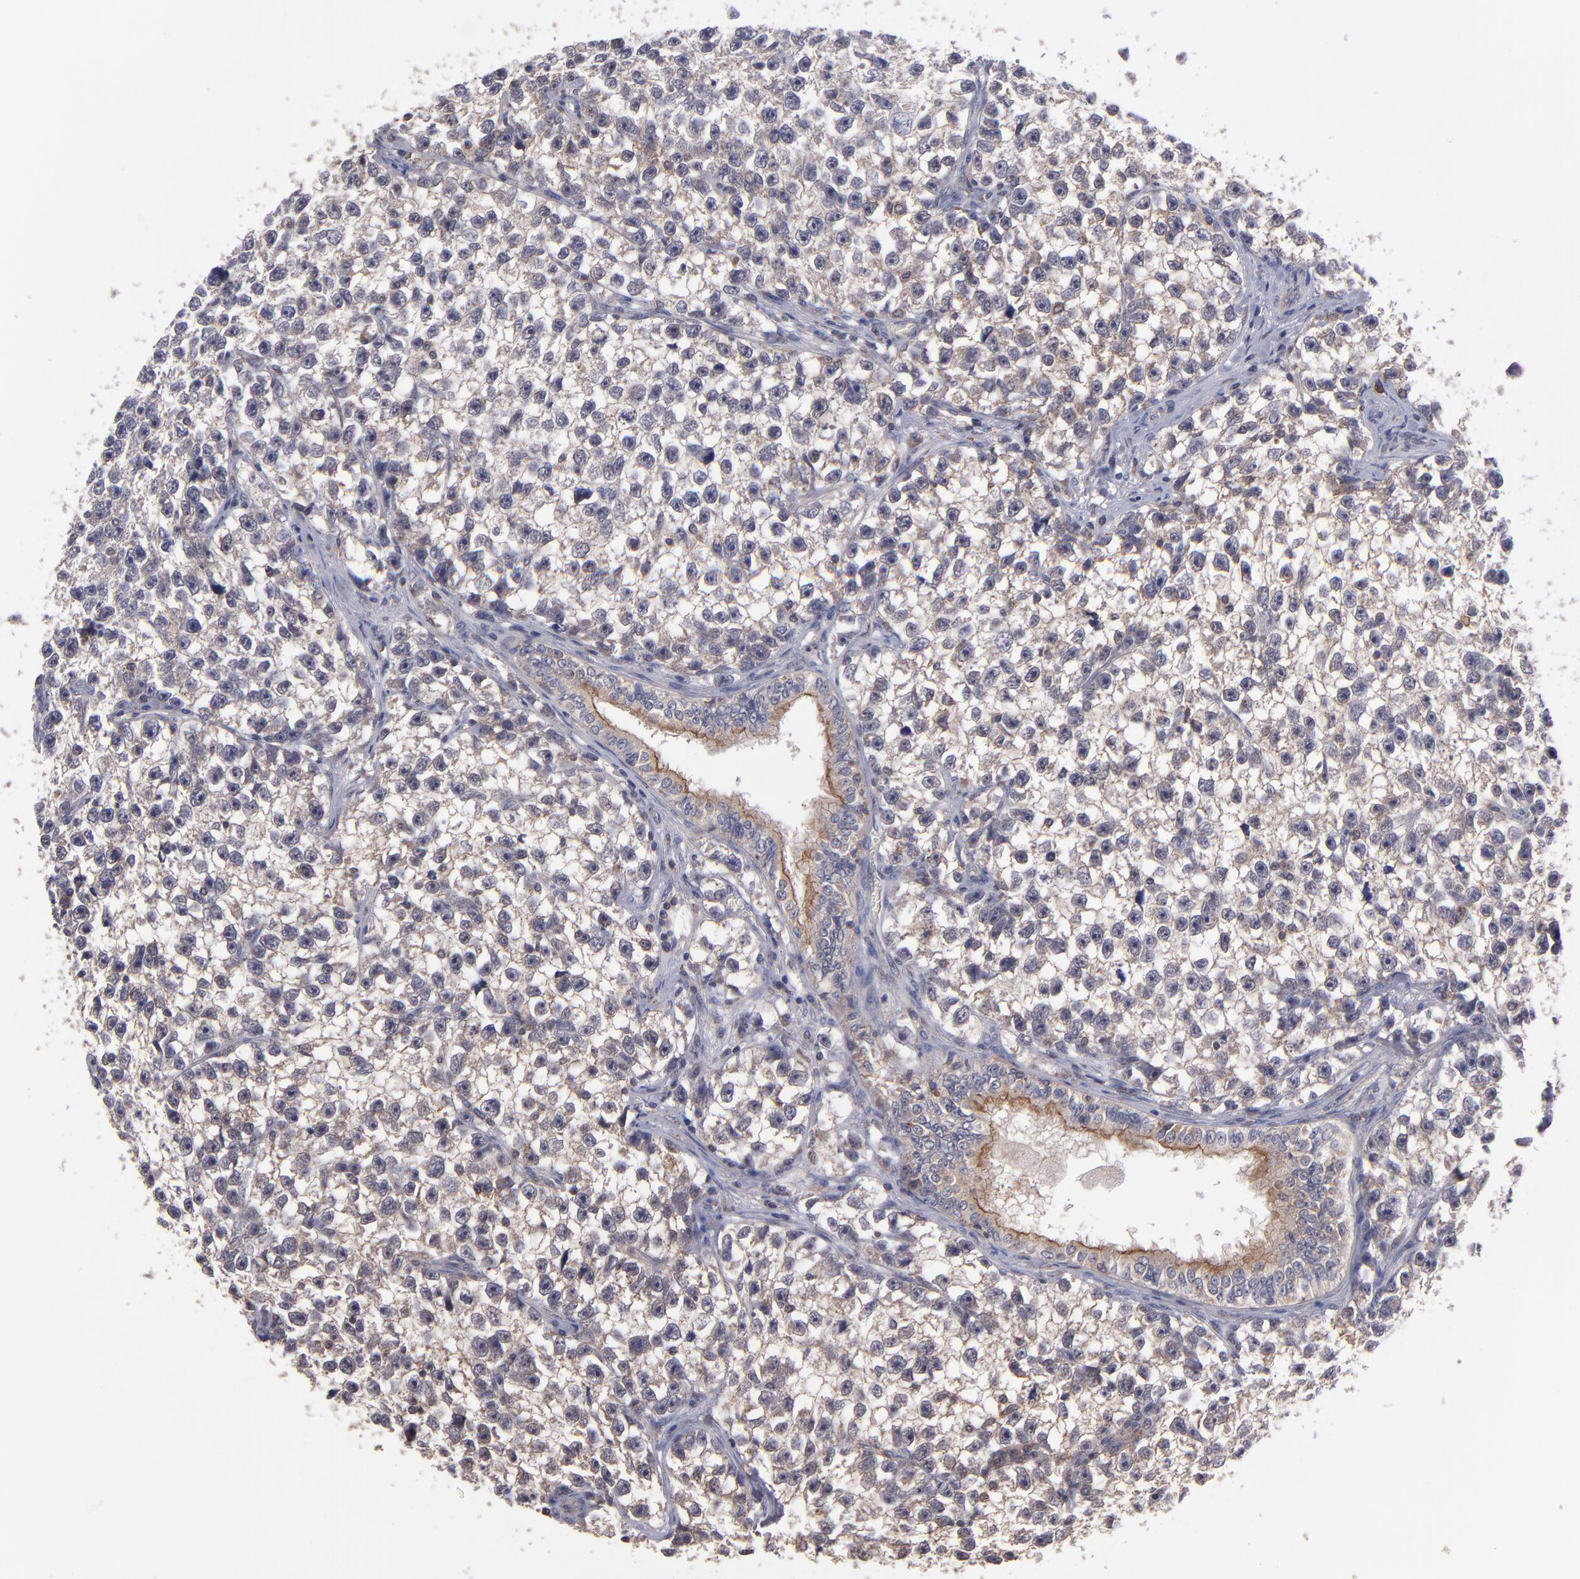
{"staining": {"intensity": "weak", "quantity": "25%-75%", "location": "cytoplasmic/membranous"}, "tissue": "testis cancer", "cell_type": "Tumor cells", "image_type": "cancer", "snomed": [{"axis": "morphology", "description": "Seminoma, NOS"}, {"axis": "morphology", "description": "Carcinoma, Embryonal, NOS"}, {"axis": "topography", "description": "Testis"}], "caption": "A photomicrograph of human testis cancer stained for a protein shows weak cytoplasmic/membranous brown staining in tumor cells.", "gene": "NF2", "patient": {"sex": "male", "age": 30}}